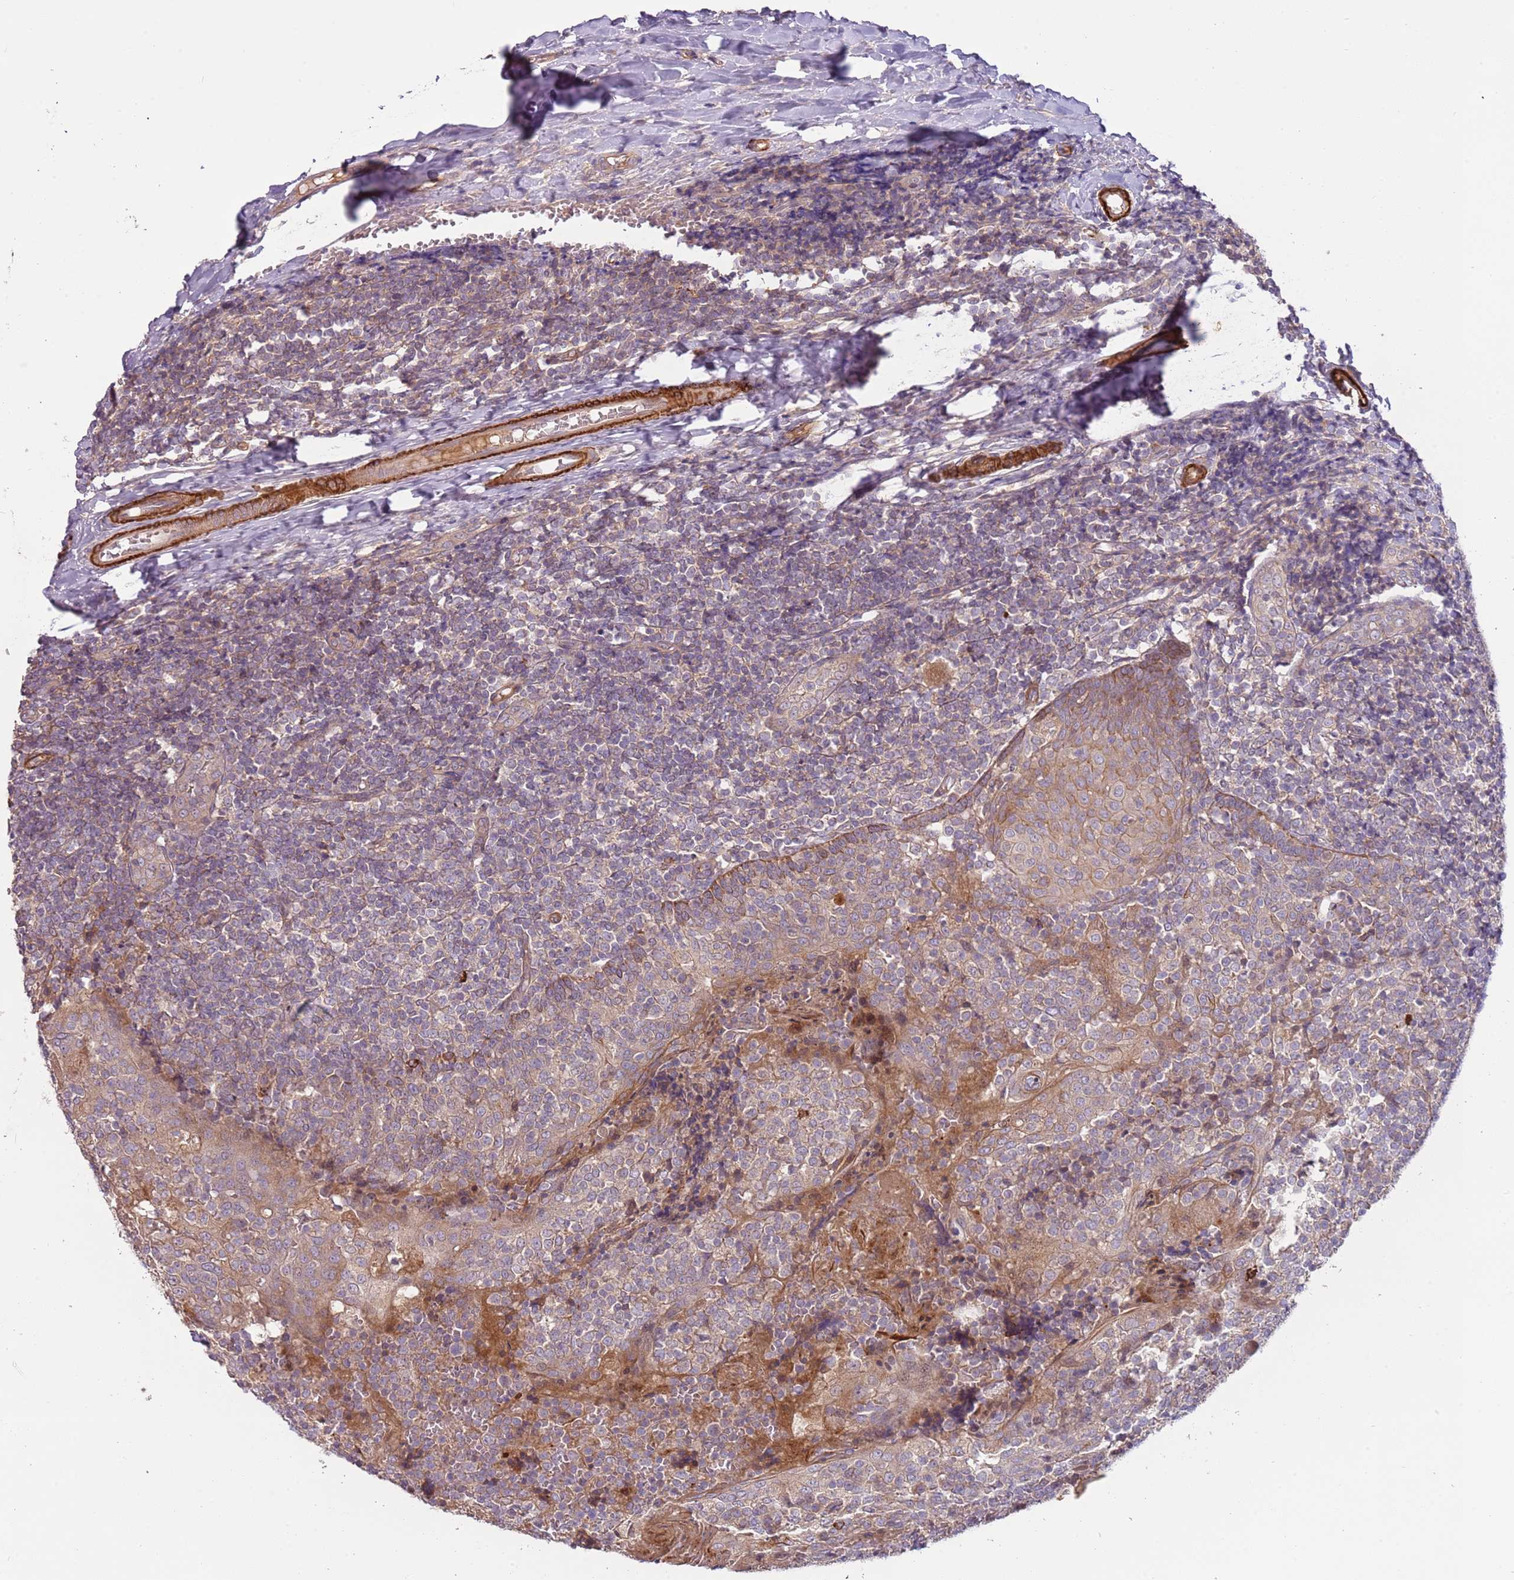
{"staining": {"intensity": "strong", "quantity": "<25%", "location": "cytoplasmic/membranous"}, "tissue": "tonsil", "cell_type": "Germinal center cells", "image_type": "normal", "snomed": [{"axis": "morphology", "description": "Normal tissue, NOS"}, {"axis": "topography", "description": "Tonsil"}], "caption": "Immunohistochemical staining of normal human tonsil demonstrates strong cytoplasmic/membranous protein positivity in about <25% of germinal center cells. The protein is shown in brown color, while the nuclei are stained blue.", "gene": "RNF128", "patient": {"sex": "female", "age": 19}}